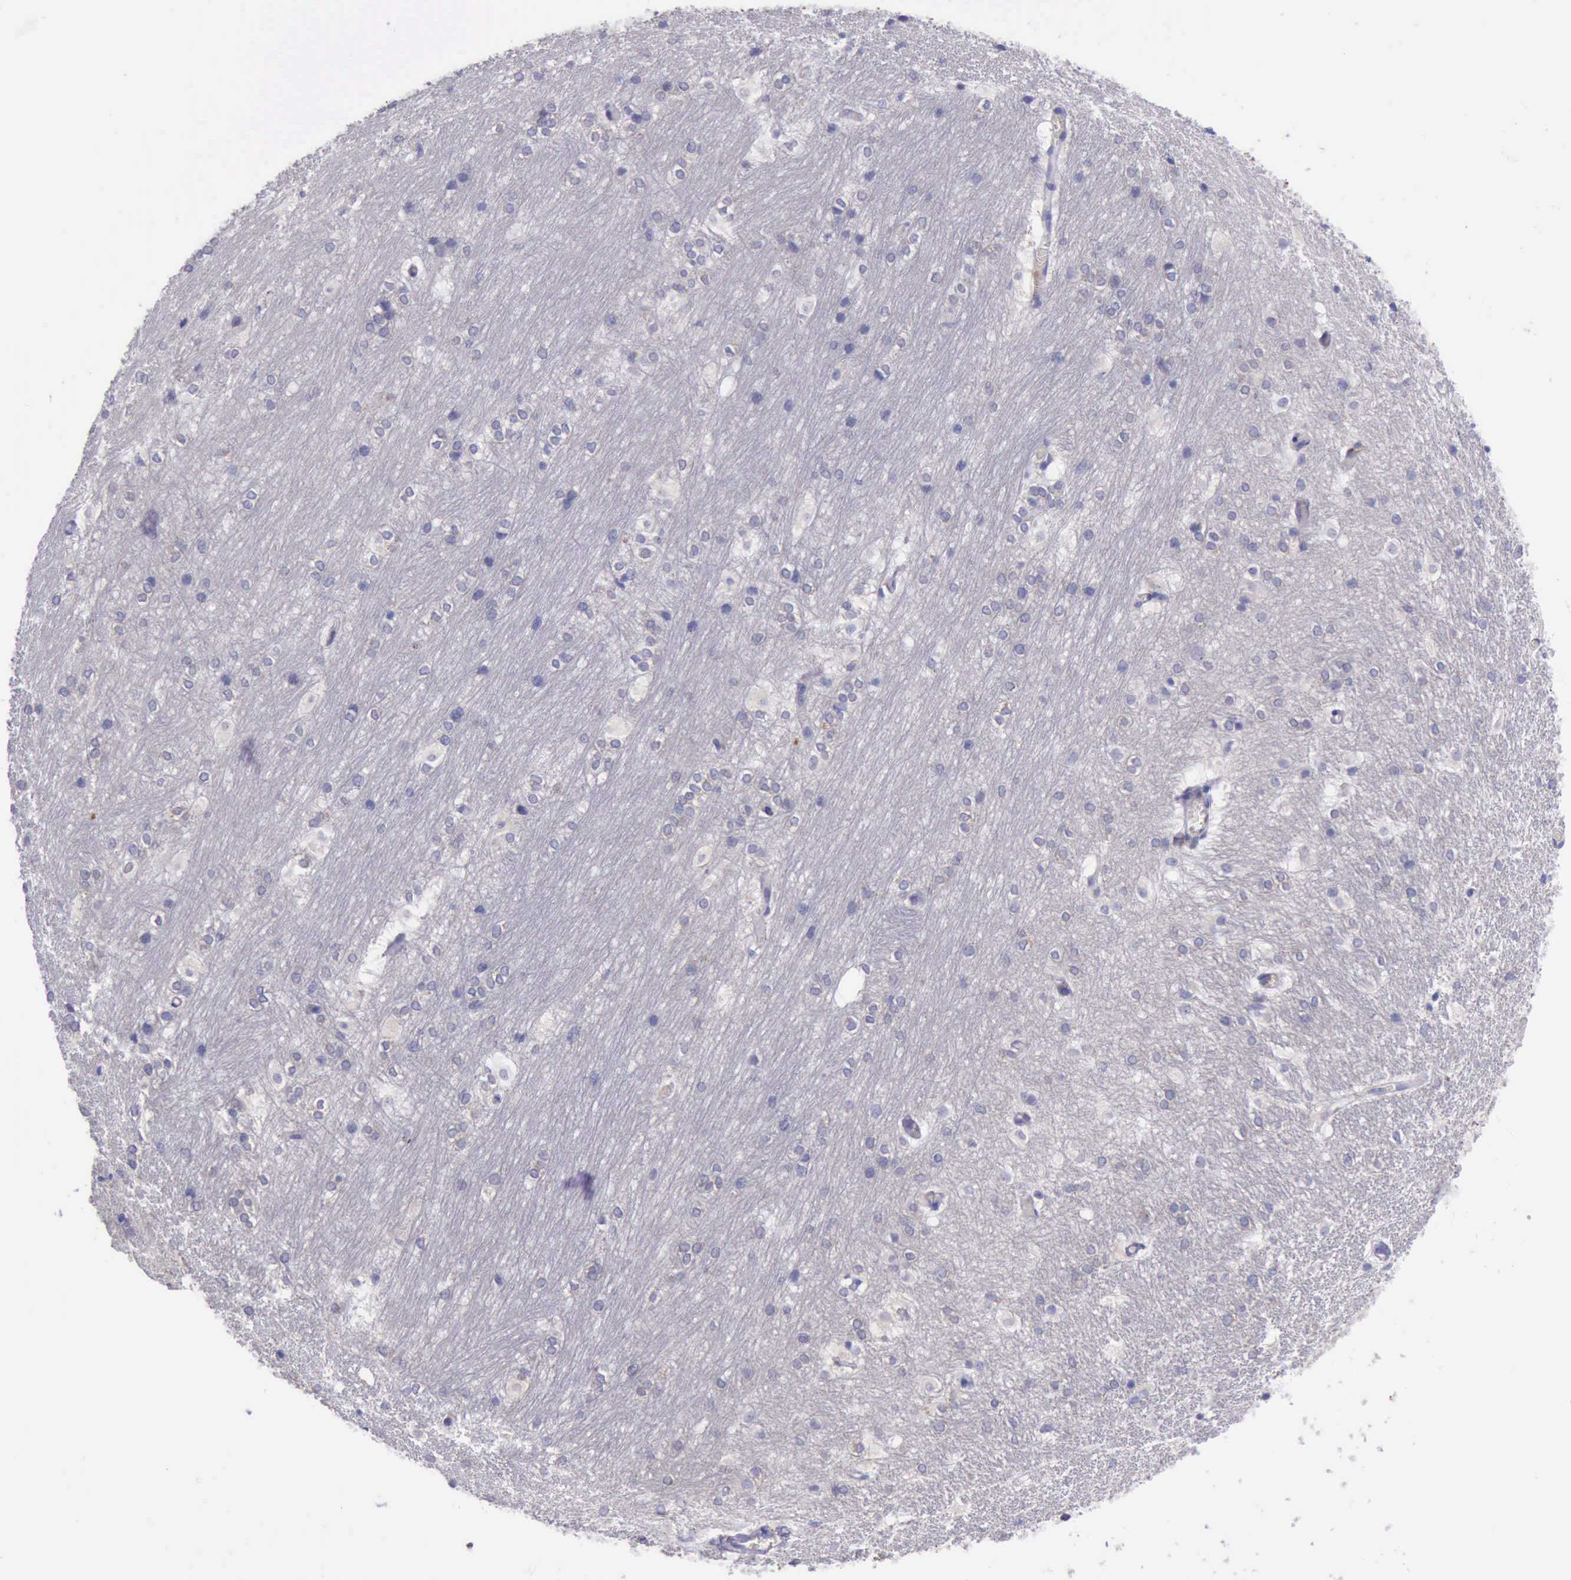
{"staining": {"intensity": "negative", "quantity": "none", "location": "none"}, "tissue": "hippocampus", "cell_type": "Glial cells", "image_type": "normal", "snomed": [{"axis": "morphology", "description": "Normal tissue, NOS"}, {"axis": "topography", "description": "Hippocampus"}], "caption": "This is a image of immunohistochemistry staining of unremarkable hippocampus, which shows no staining in glial cells.", "gene": "GLA", "patient": {"sex": "female", "age": 19}}